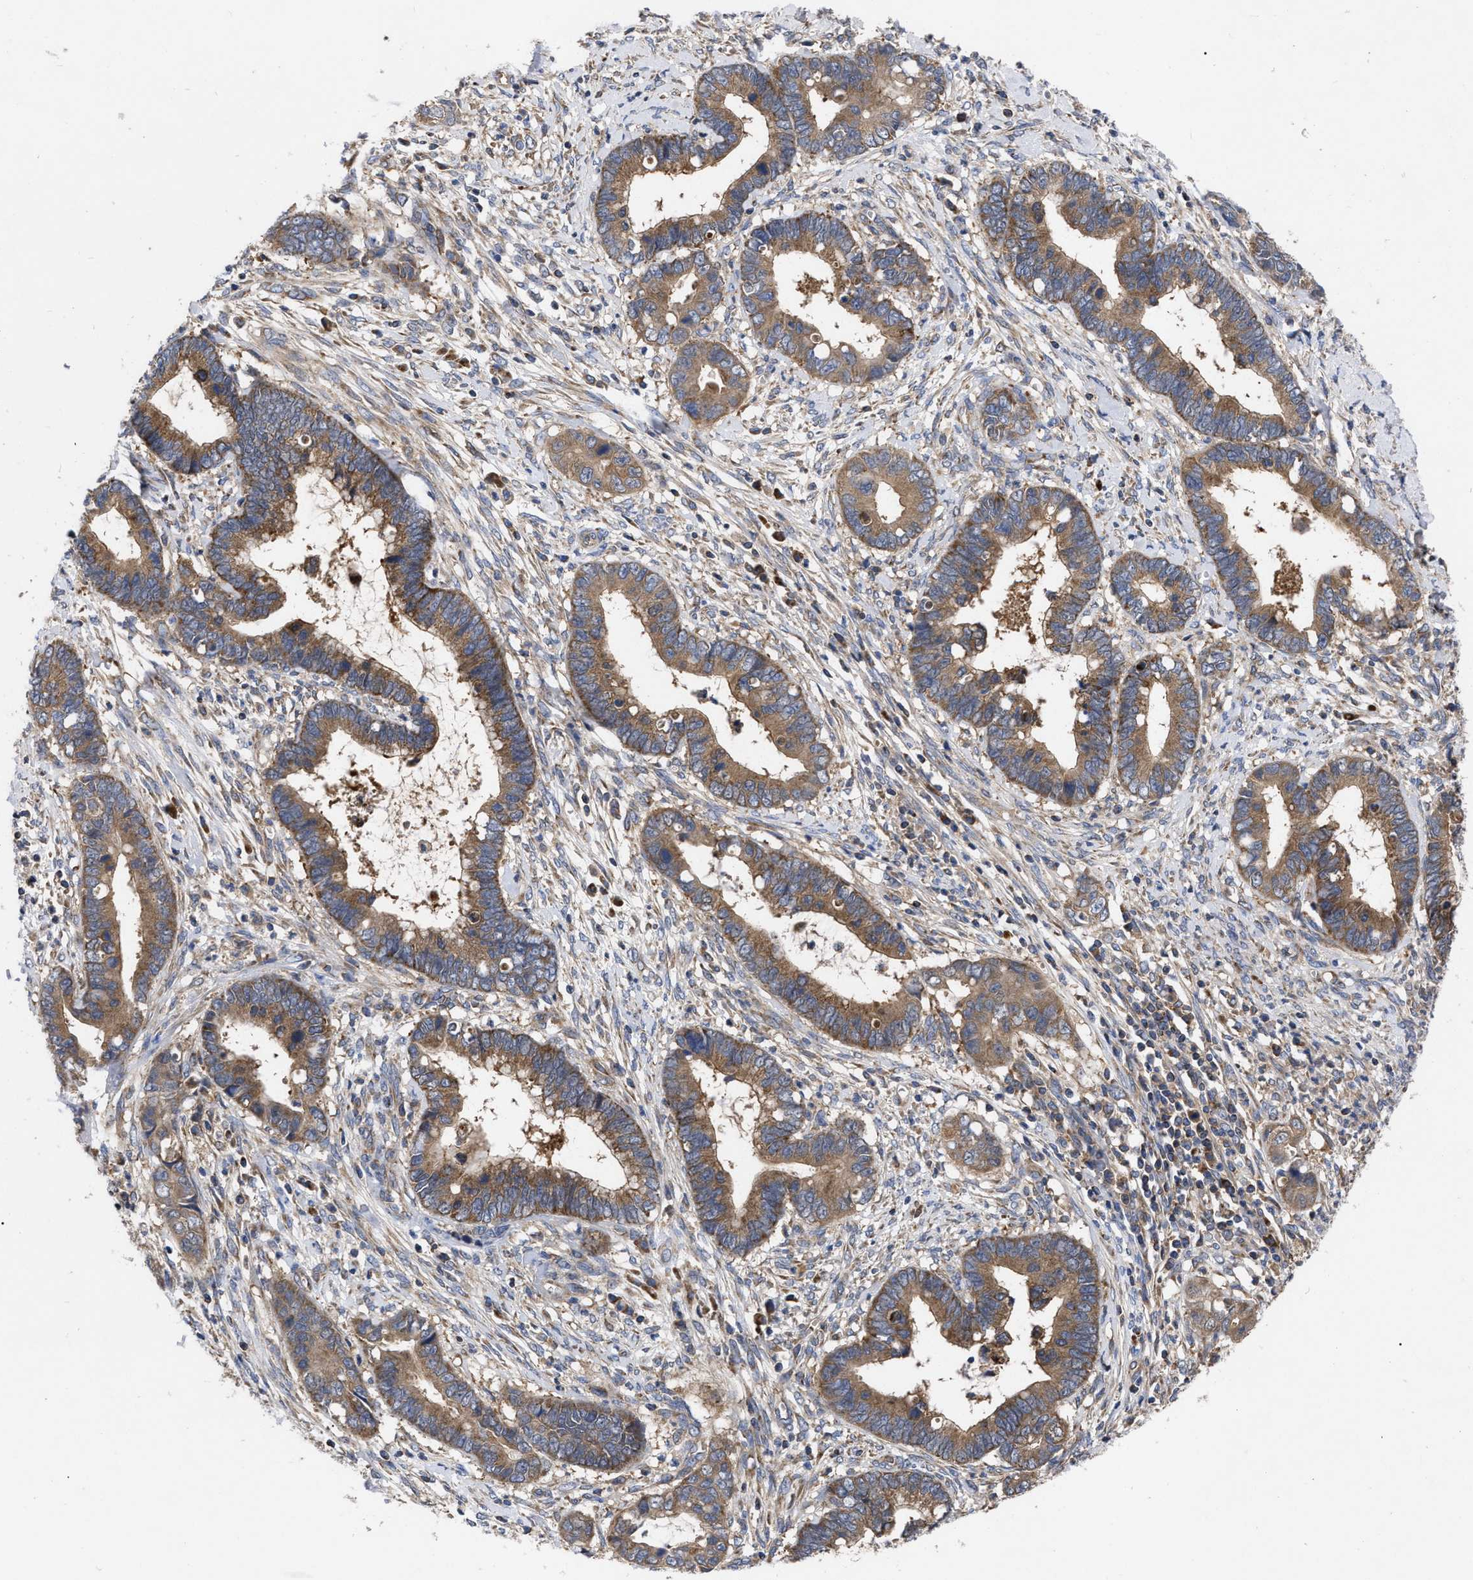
{"staining": {"intensity": "moderate", "quantity": ">75%", "location": "cytoplasmic/membranous"}, "tissue": "cervical cancer", "cell_type": "Tumor cells", "image_type": "cancer", "snomed": [{"axis": "morphology", "description": "Adenocarcinoma, NOS"}, {"axis": "topography", "description": "Cervix"}], "caption": "Protein staining demonstrates moderate cytoplasmic/membranous staining in about >75% of tumor cells in cervical cancer (adenocarcinoma).", "gene": "CDKN2C", "patient": {"sex": "female", "age": 44}}